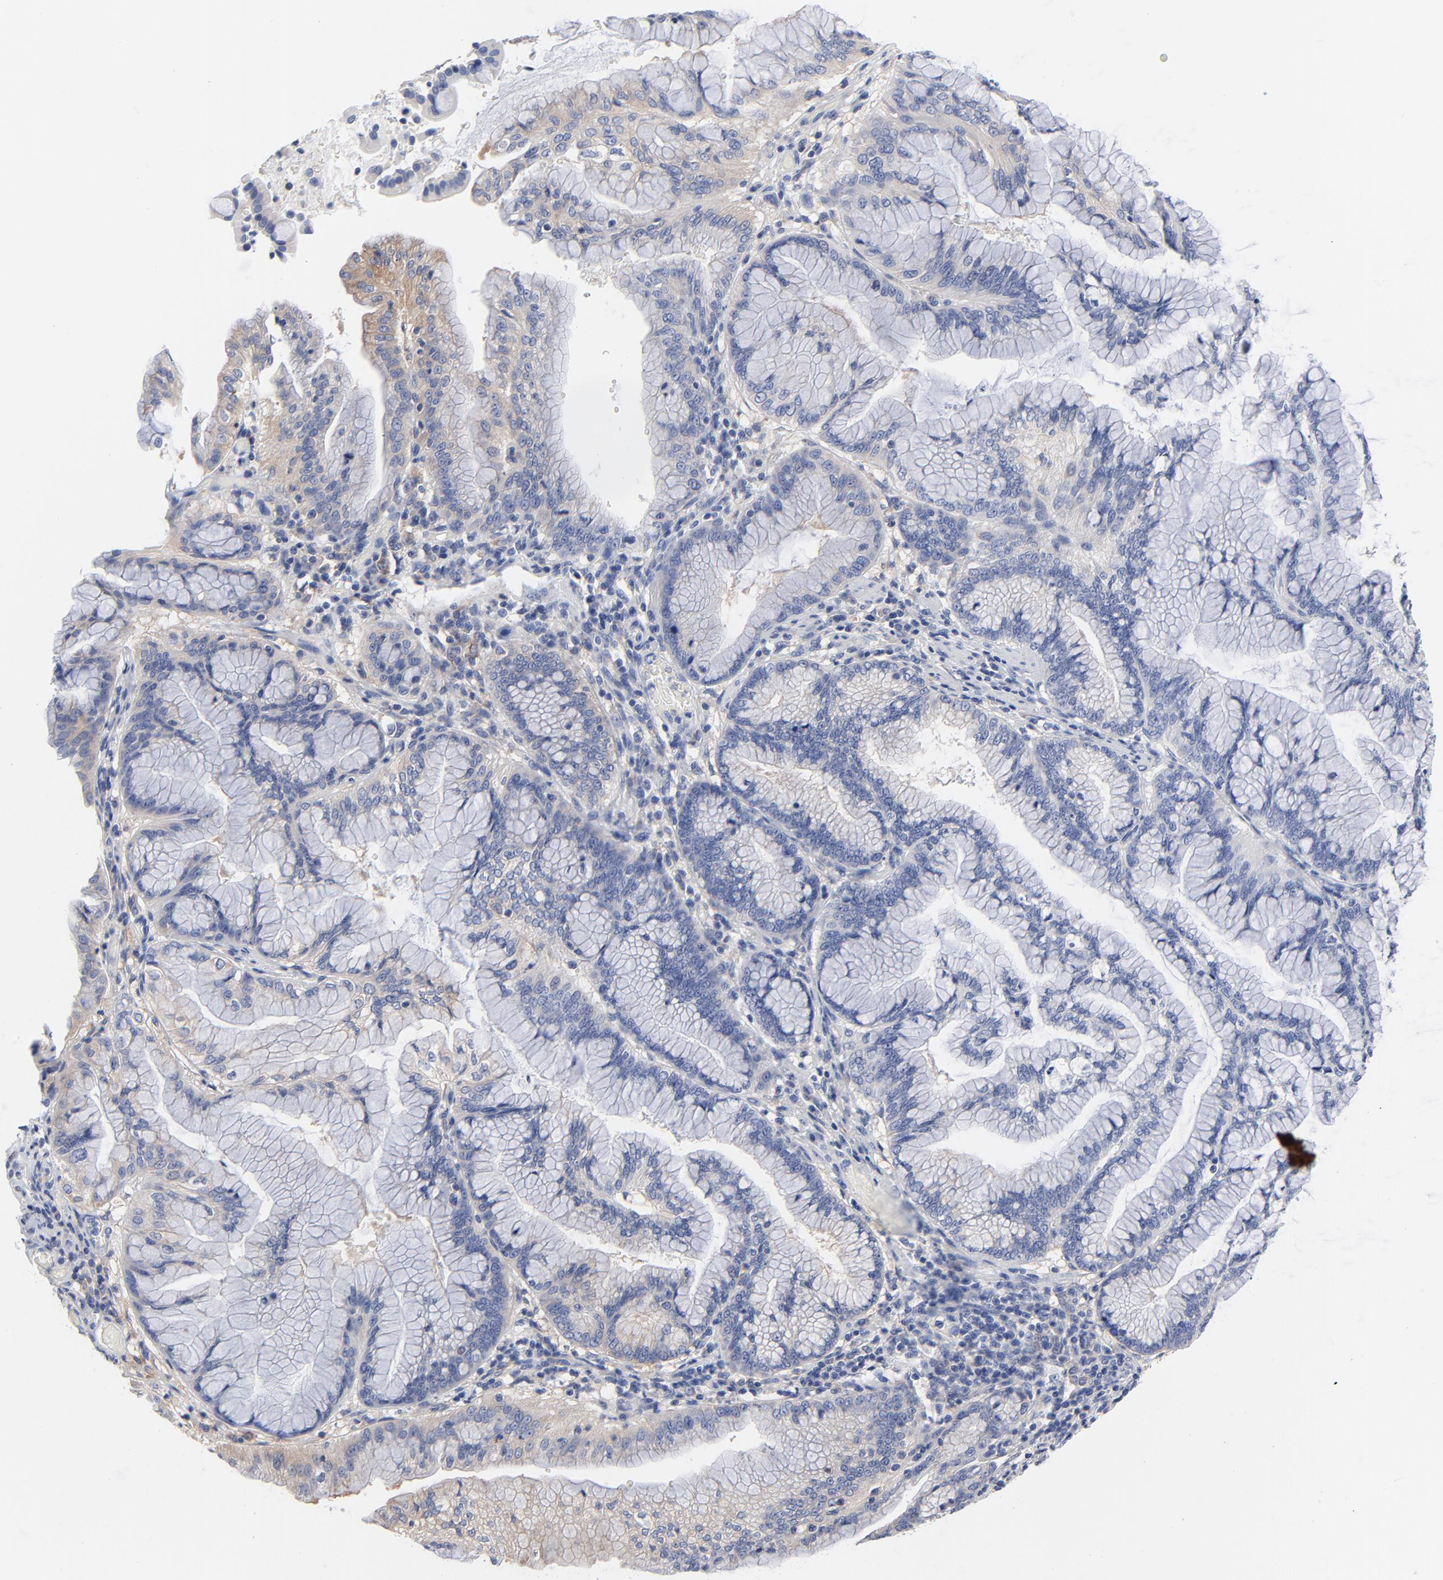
{"staining": {"intensity": "moderate", "quantity": "<25%", "location": "cytoplasmic/membranous"}, "tissue": "pancreatic cancer", "cell_type": "Tumor cells", "image_type": "cancer", "snomed": [{"axis": "morphology", "description": "Adenocarcinoma, NOS"}, {"axis": "topography", "description": "Pancreas"}], "caption": "Immunohistochemistry photomicrograph of neoplastic tissue: human pancreatic cancer (adenocarcinoma) stained using immunohistochemistry reveals low levels of moderate protein expression localized specifically in the cytoplasmic/membranous of tumor cells, appearing as a cytoplasmic/membranous brown color.", "gene": "STAT2", "patient": {"sex": "female", "age": 64}}